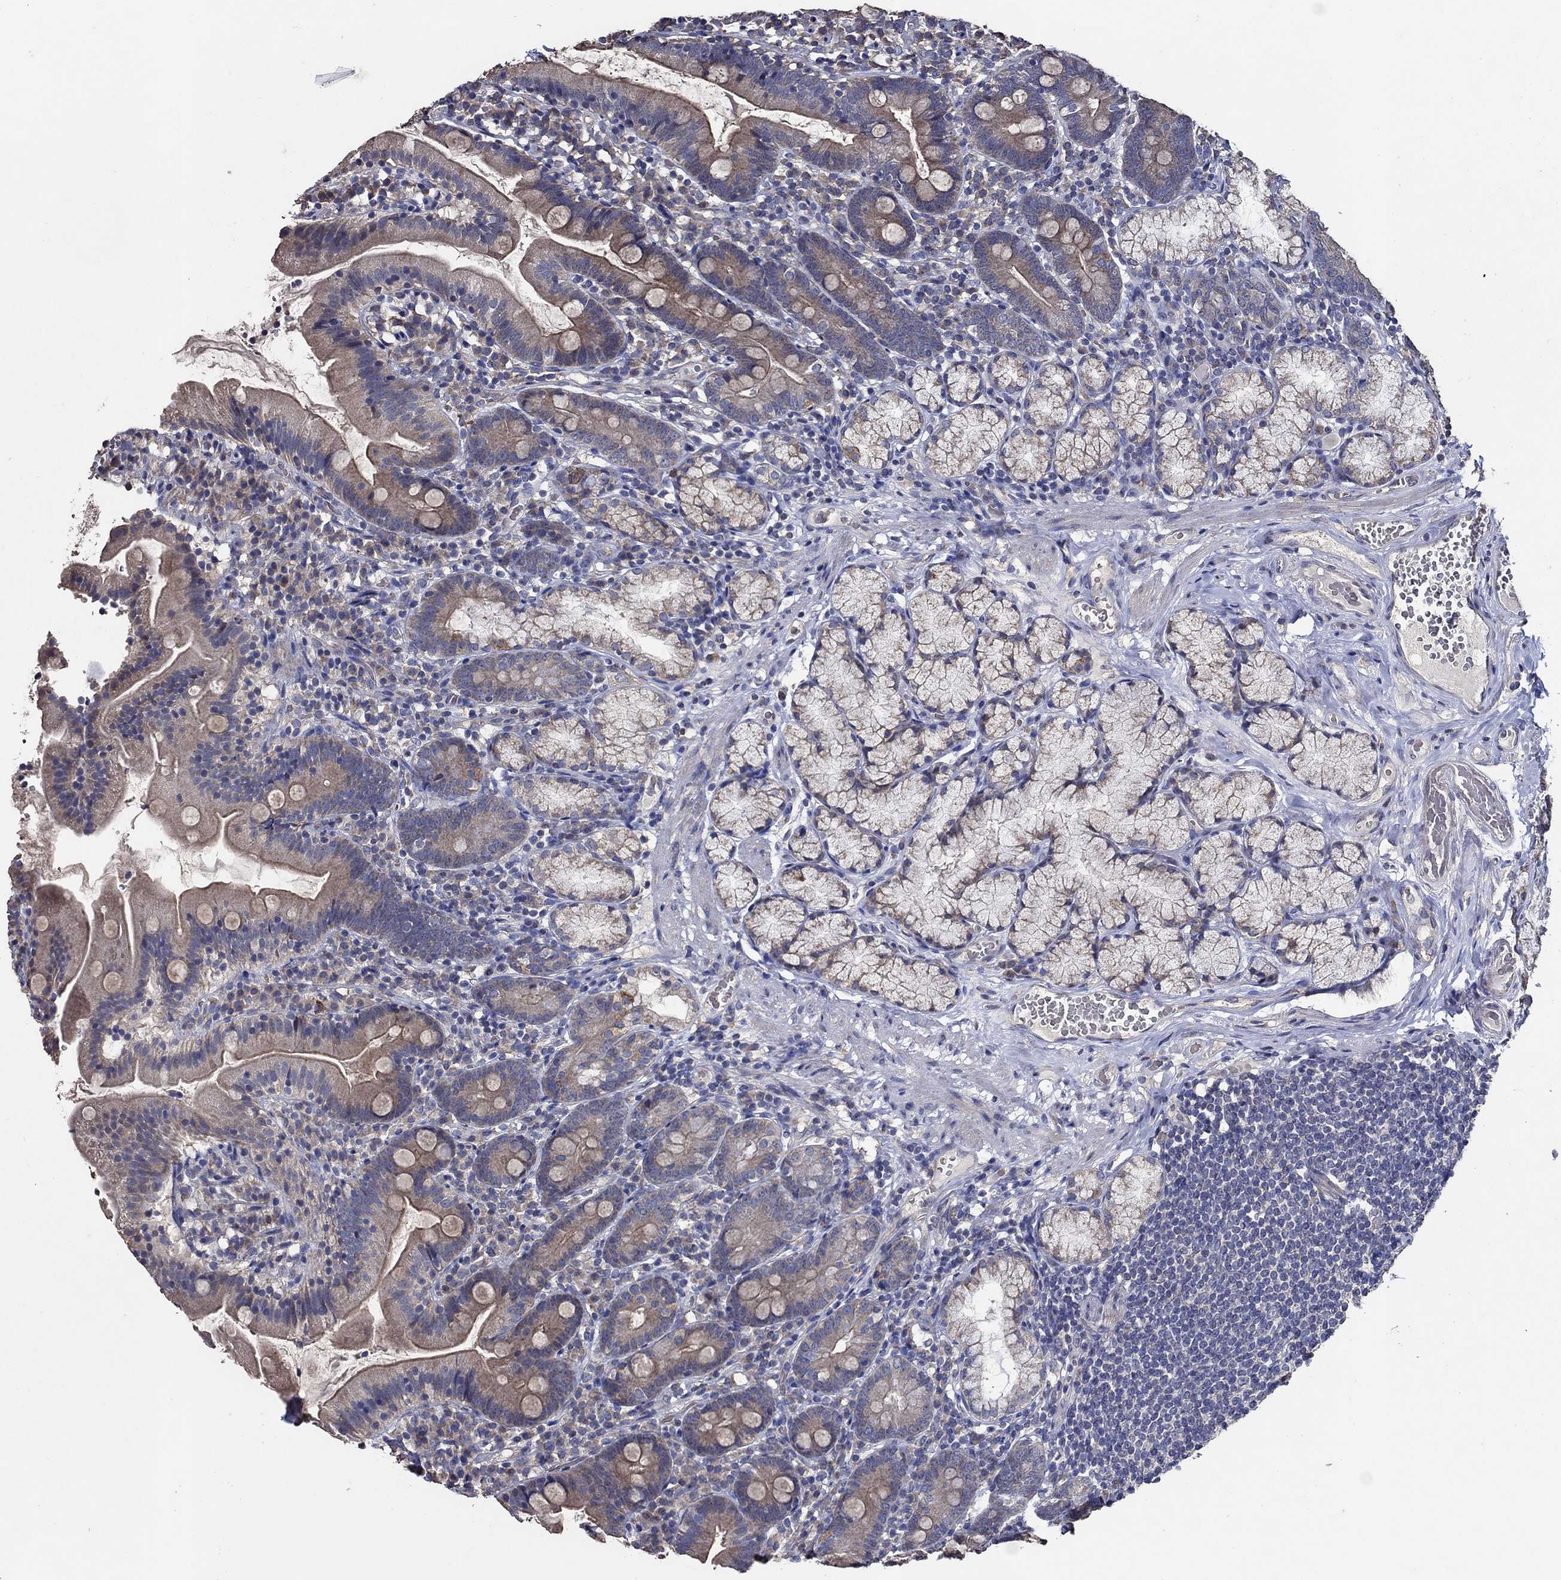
{"staining": {"intensity": "moderate", "quantity": ">75%", "location": "cytoplasmic/membranous"}, "tissue": "duodenum", "cell_type": "Glandular cells", "image_type": "normal", "snomed": [{"axis": "morphology", "description": "Normal tissue, NOS"}, {"axis": "topography", "description": "Duodenum"}], "caption": "Immunohistochemical staining of benign duodenum displays medium levels of moderate cytoplasmic/membranous positivity in about >75% of glandular cells. The protein is shown in brown color, while the nuclei are stained blue.", "gene": "HAP1", "patient": {"sex": "female", "age": 67}}